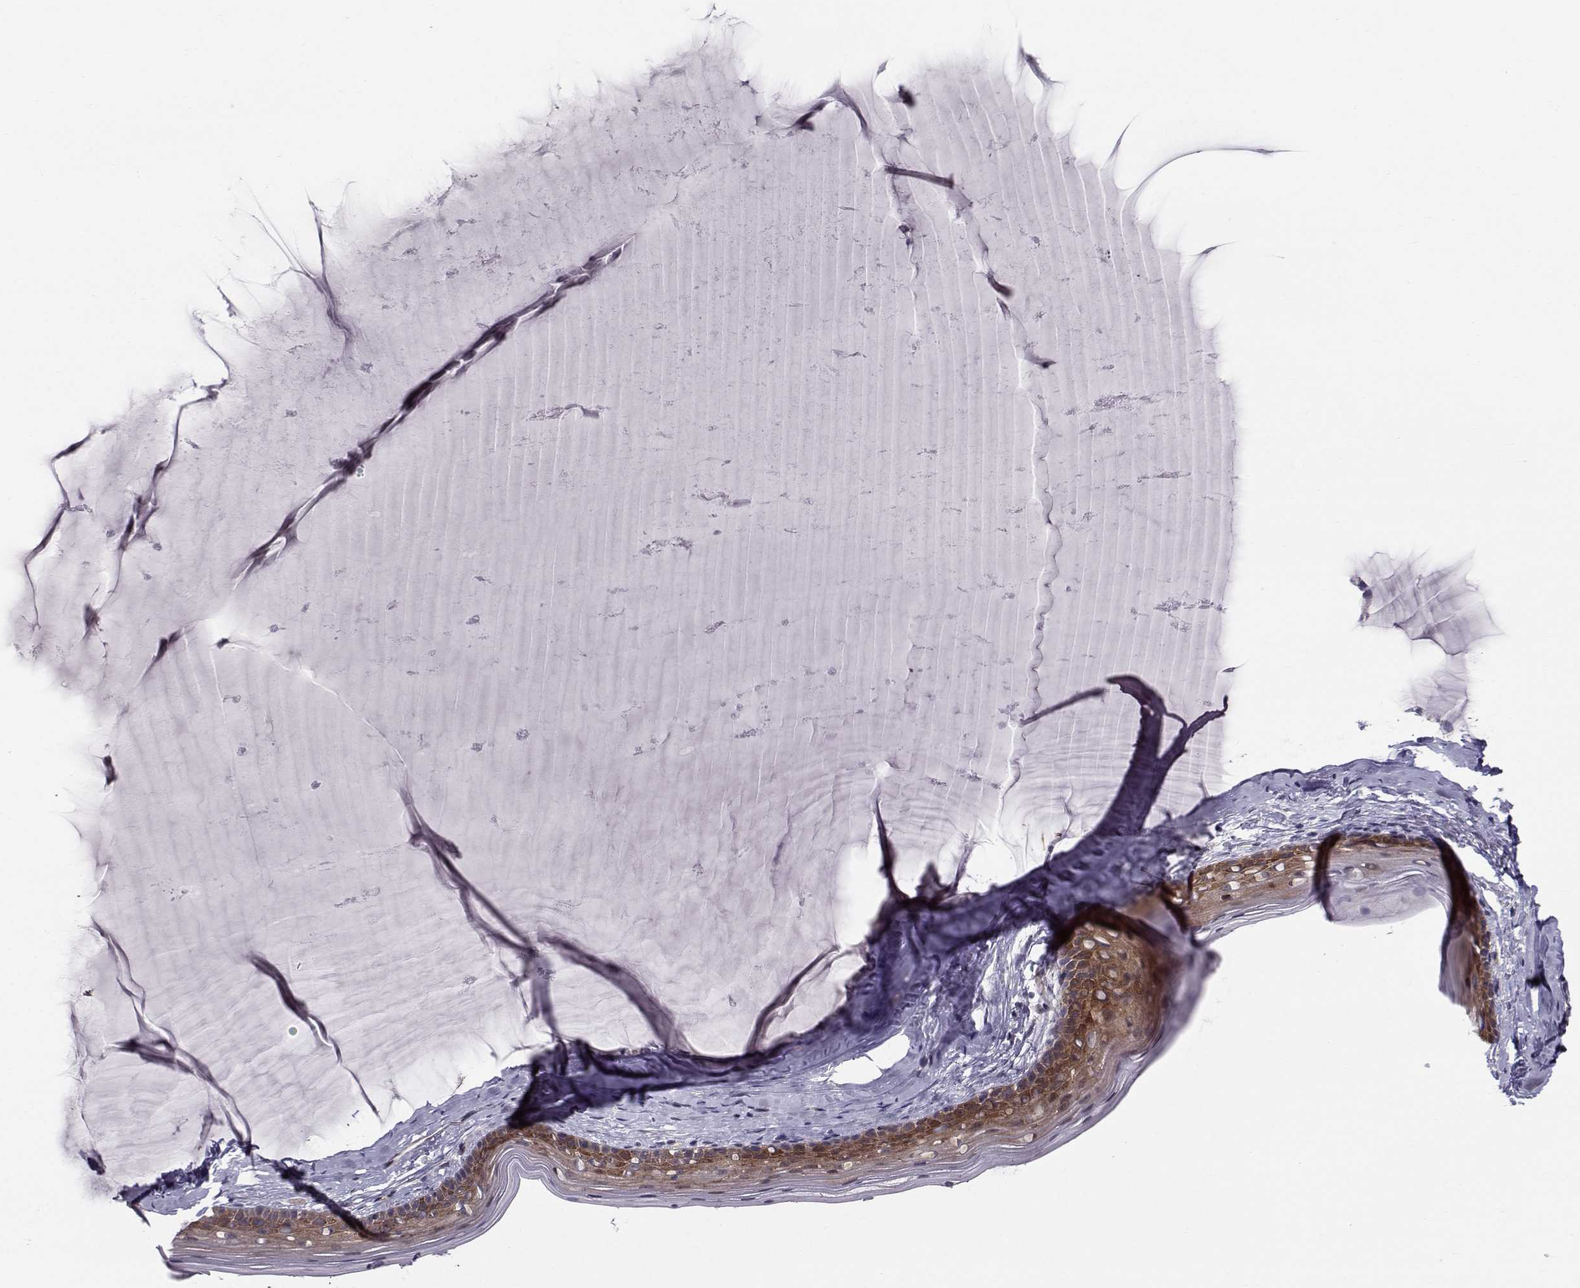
{"staining": {"intensity": "negative", "quantity": "none", "location": "none"}, "tissue": "cervix", "cell_type": "Glandular cells", "image_type": "normal", "snomed": [{"axis": "morphology", "description": "Normal tissue, NOS"}, {"axis": "topography", "description": "Cervix"}], "caption": "The IHC photomicrograph has no significant expression in glandular cells of cervix.", "gene": "HSP90AB1", "patient": {"sex": "female", "age": 40}}